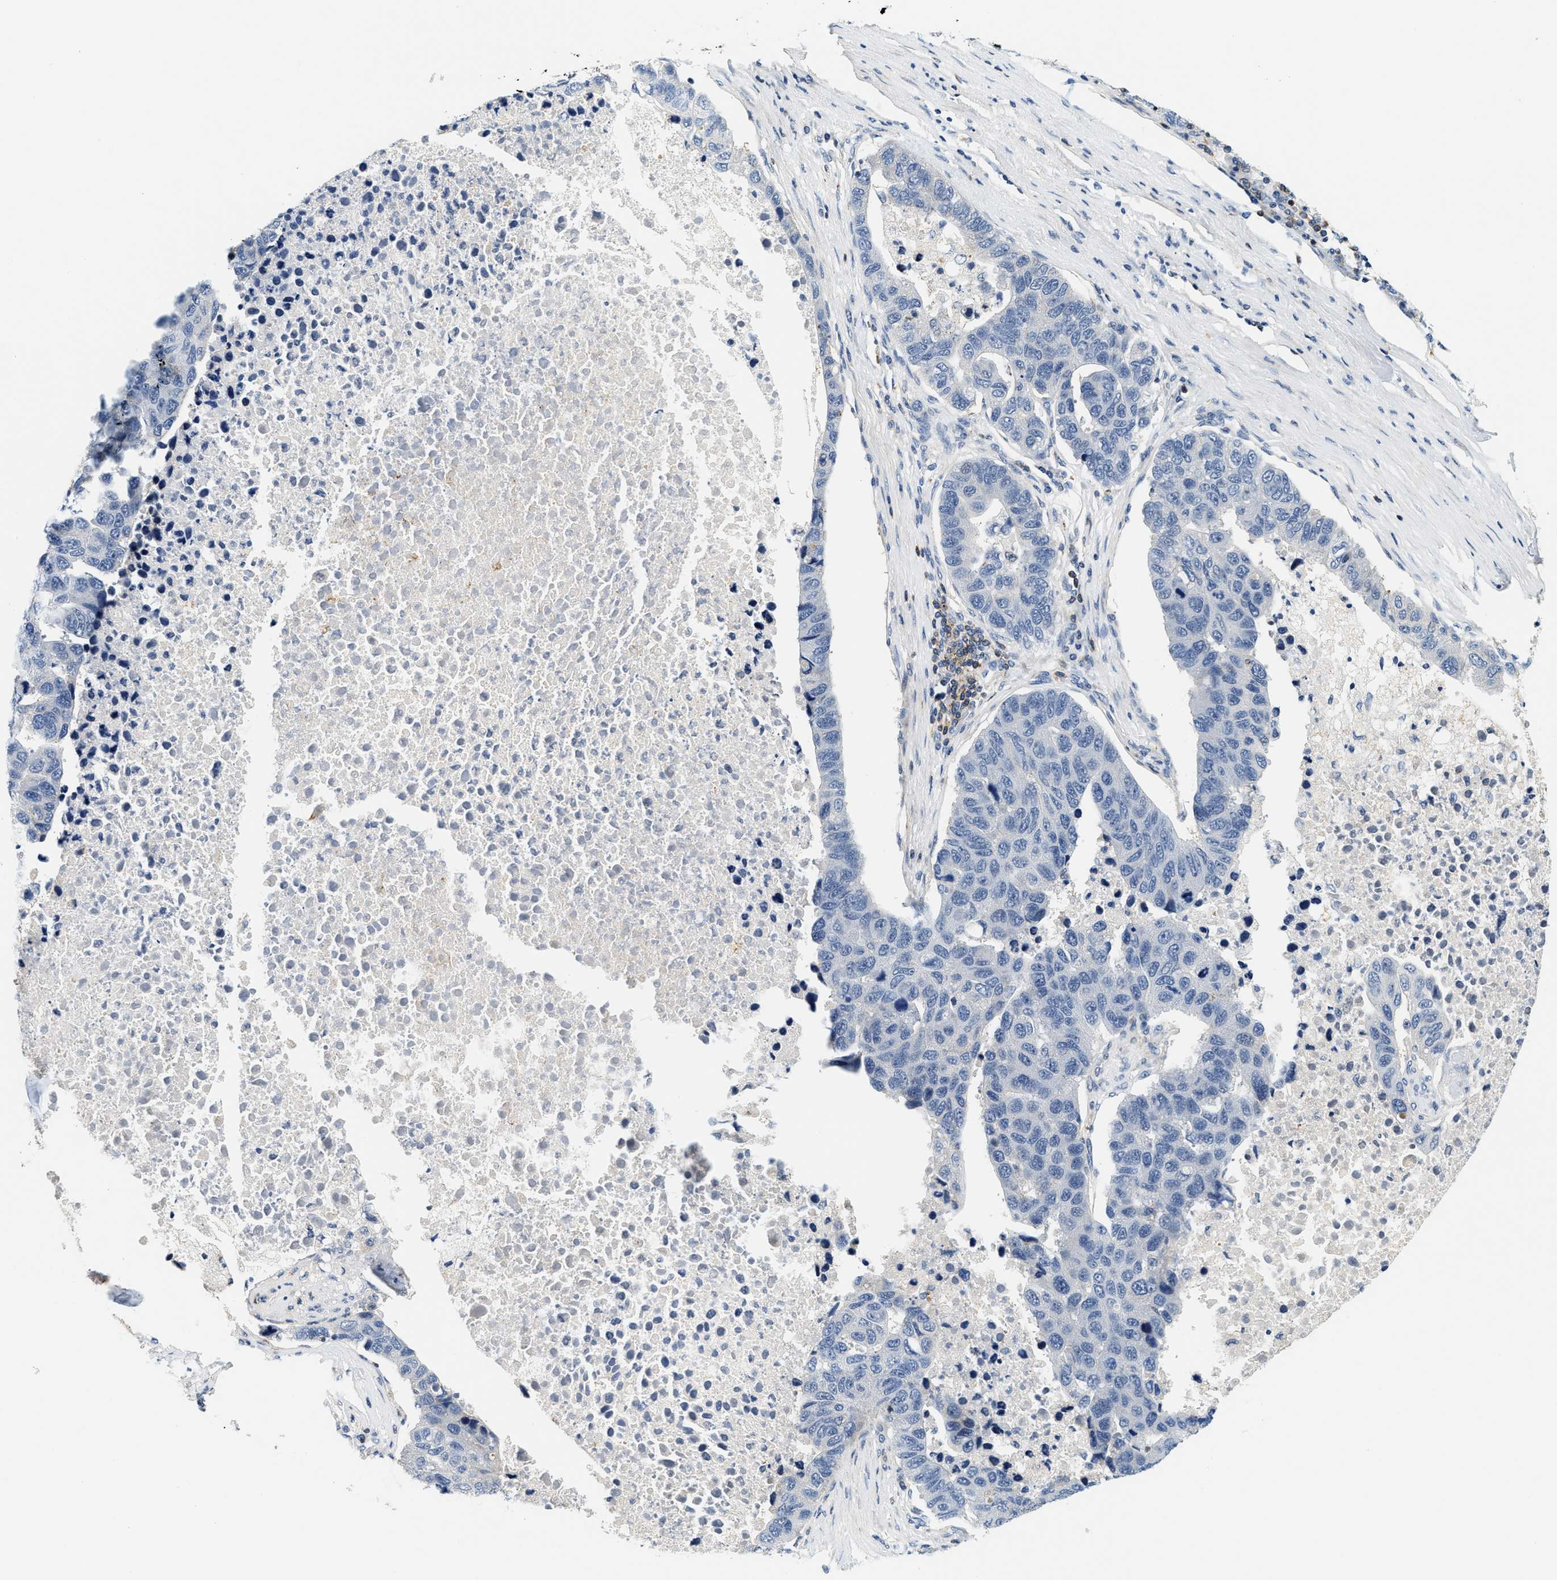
{"staining": {"intensity": "negative", "quantity": "none", "location": "none"}, "tissue": "pancreatic cancer", "cell_type": "Tumor cells", "image_type": "cancer", "snomed": [{"axis": "morphology", "description": "Adenocarcinoma, NOS"}, {"axis": "topography", "description": "Pancreas"}], "caption": "Tumor cells show no significant staining in pancreatic adenocarcinoma. The staining was performed using DAB to visualize the protein expression in brown, while the nuclei were stained in blue with hematoxylin (Magnification: 20x).", "gene": "SAMD9", "patient": {"sex": "female", "age": 61}}